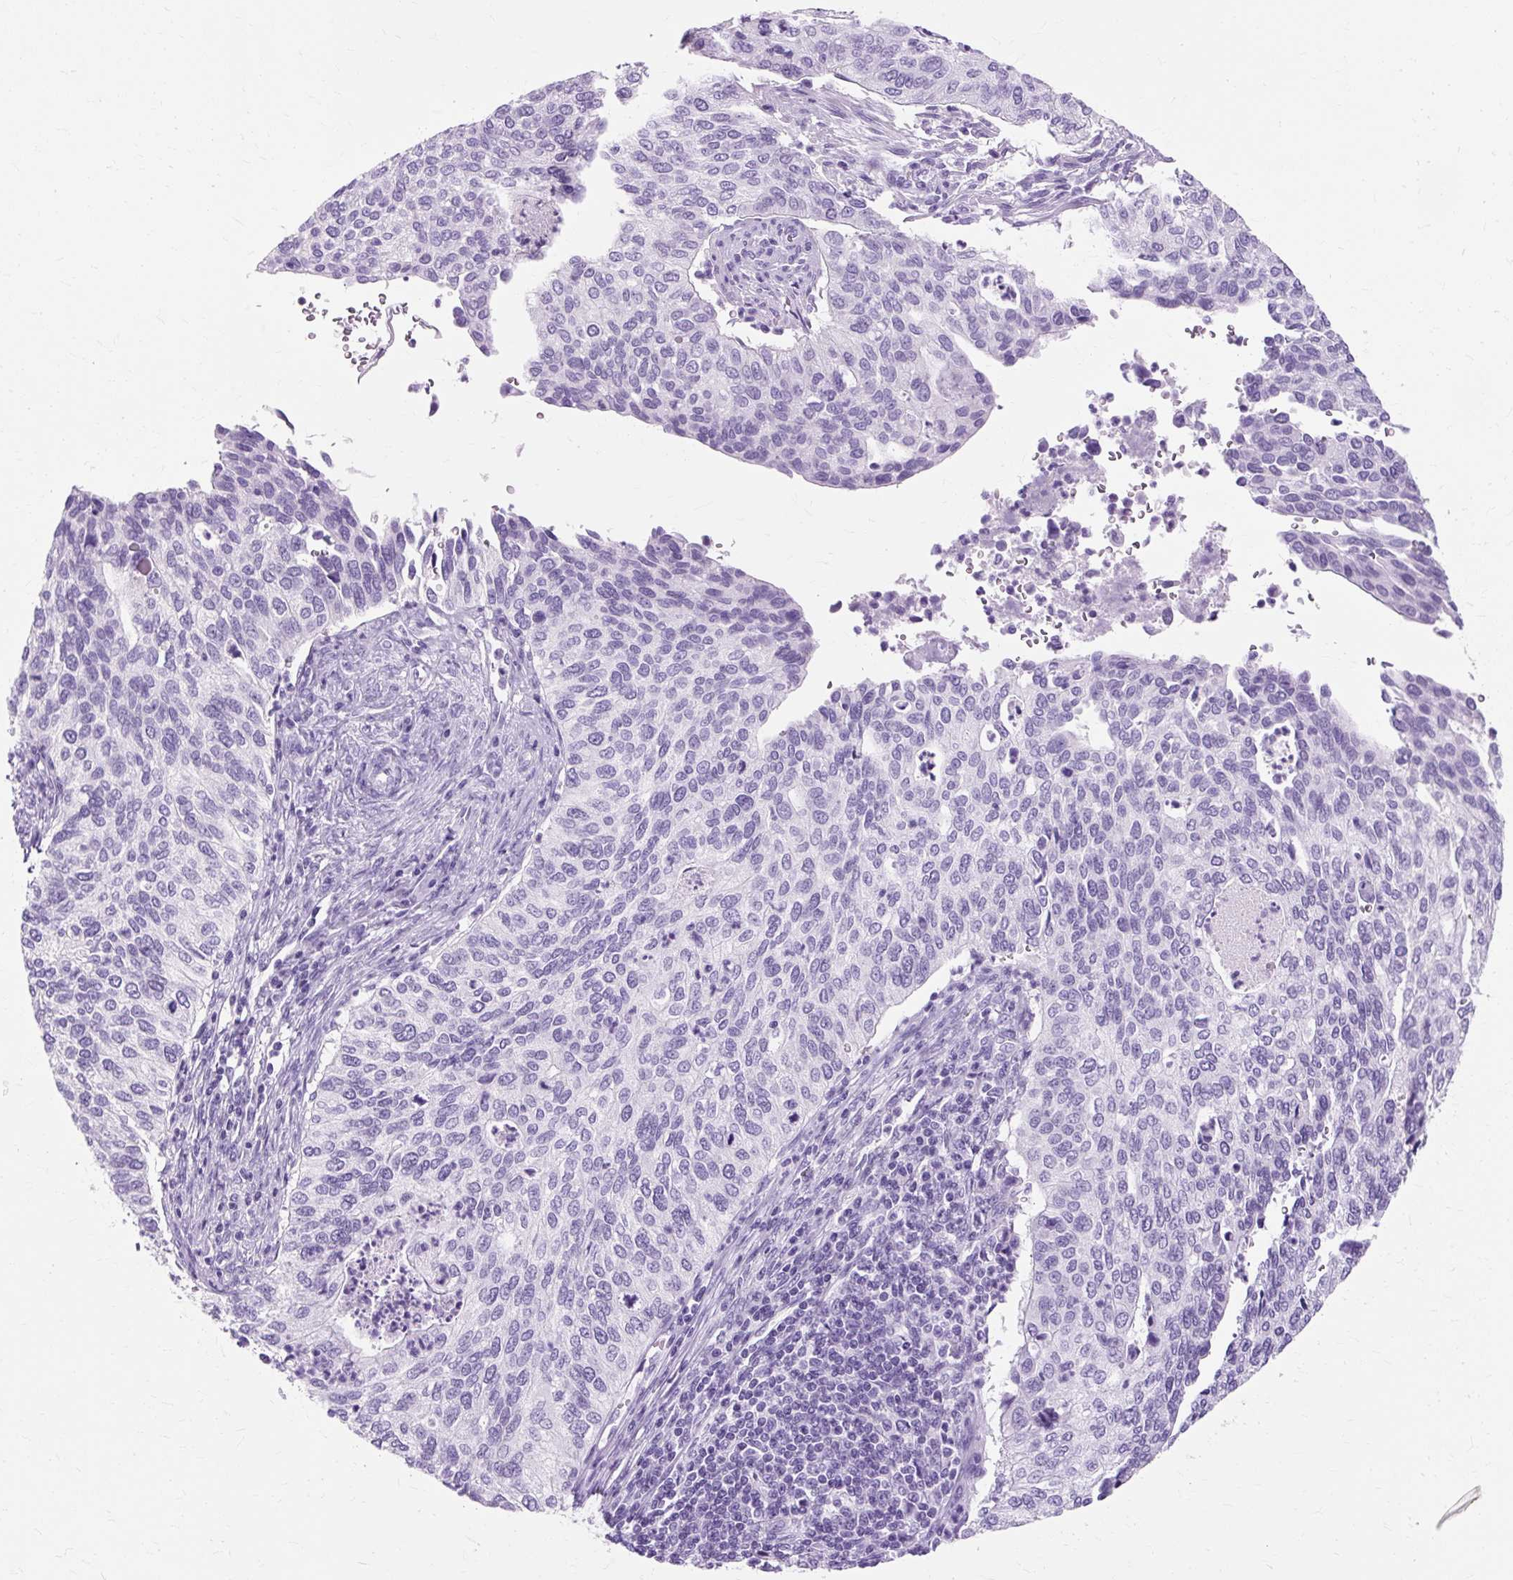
{"staining": {"intensity": "negative", "quantity": "none", "location": "none"}, "tissue": "cervical cancer", "cell_type": "Tumor cells", "image_type": "cancer", "snomed": [{"axis": "morphology", "description": "Squamous cell carcinoma, NOS"}, {"axis": "topography", "description": "Cervix"}], "caption": "This is a image of immunohistochemistry (IHC) staining of squamous cell carcinoma (cervical), which shows no staining in tumor cells.", "gene": "TMEM89", "patient": {"sex": "female", "age": 38}}